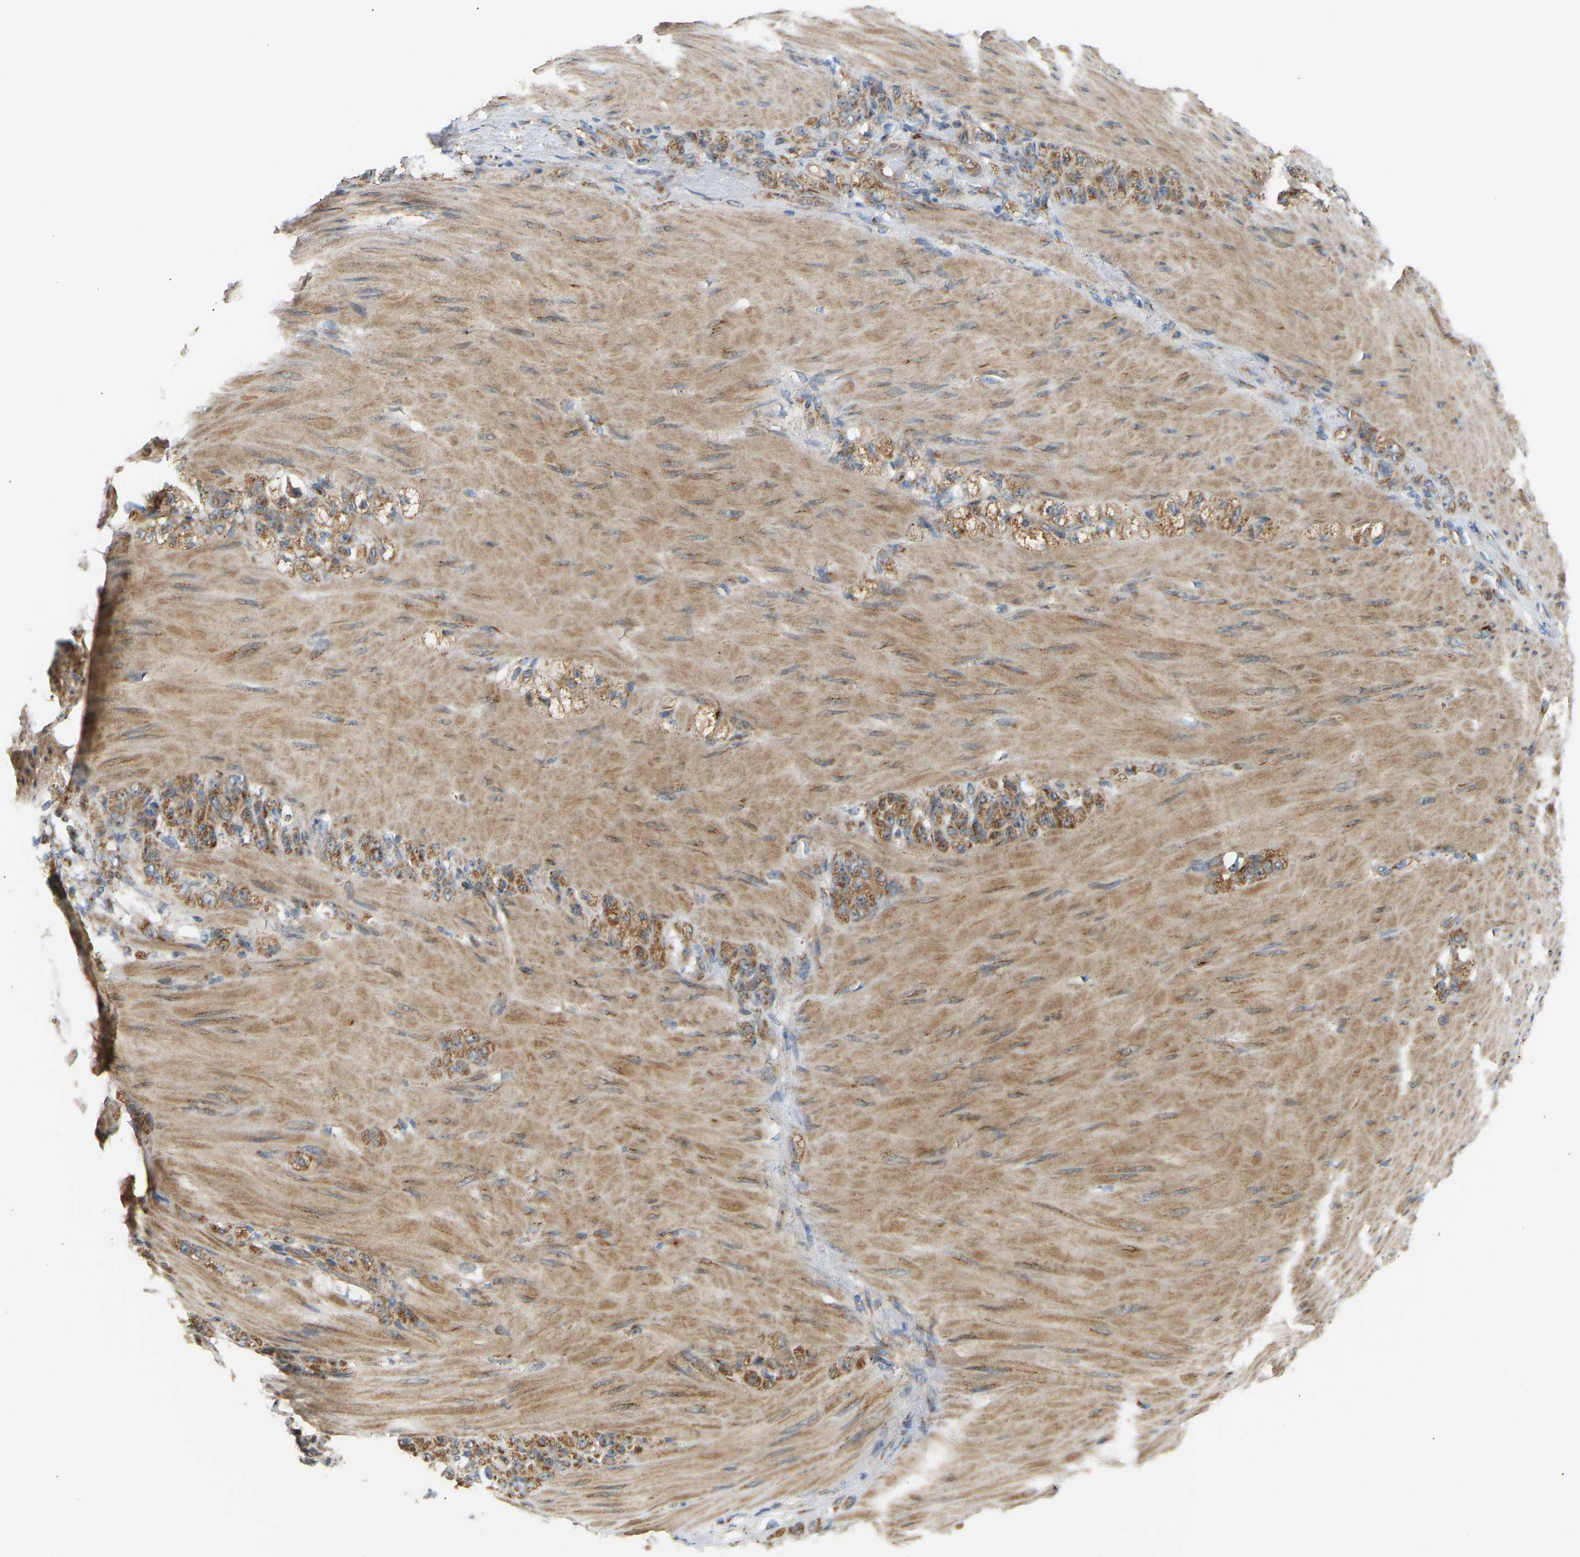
{"staining": {"intensity": "moderate", "quantity": ">75%", "location": "cytoplasmic/membranous"}, "tissue": "stomach cancer", "cell_type": "Tumor cells", "image_type": "cancer", "snomed": [{"axis": "morphology", "description": "Normal tissue, NOS"}, {"axis": "morphology", "description": "Adenocarcinoma, NOS"}, {"axis": "topography", "description": "Stomach"}], "caption": "This histopathology image exhibits immunohistochemistry staining of human adenocarcinoma (stomach), with medium moderate cytoplasmic/membranous expression in approximately >75% of tumor cells.", "gene": "YIPF2", "patient": {"sex": "male", "age": 82}}